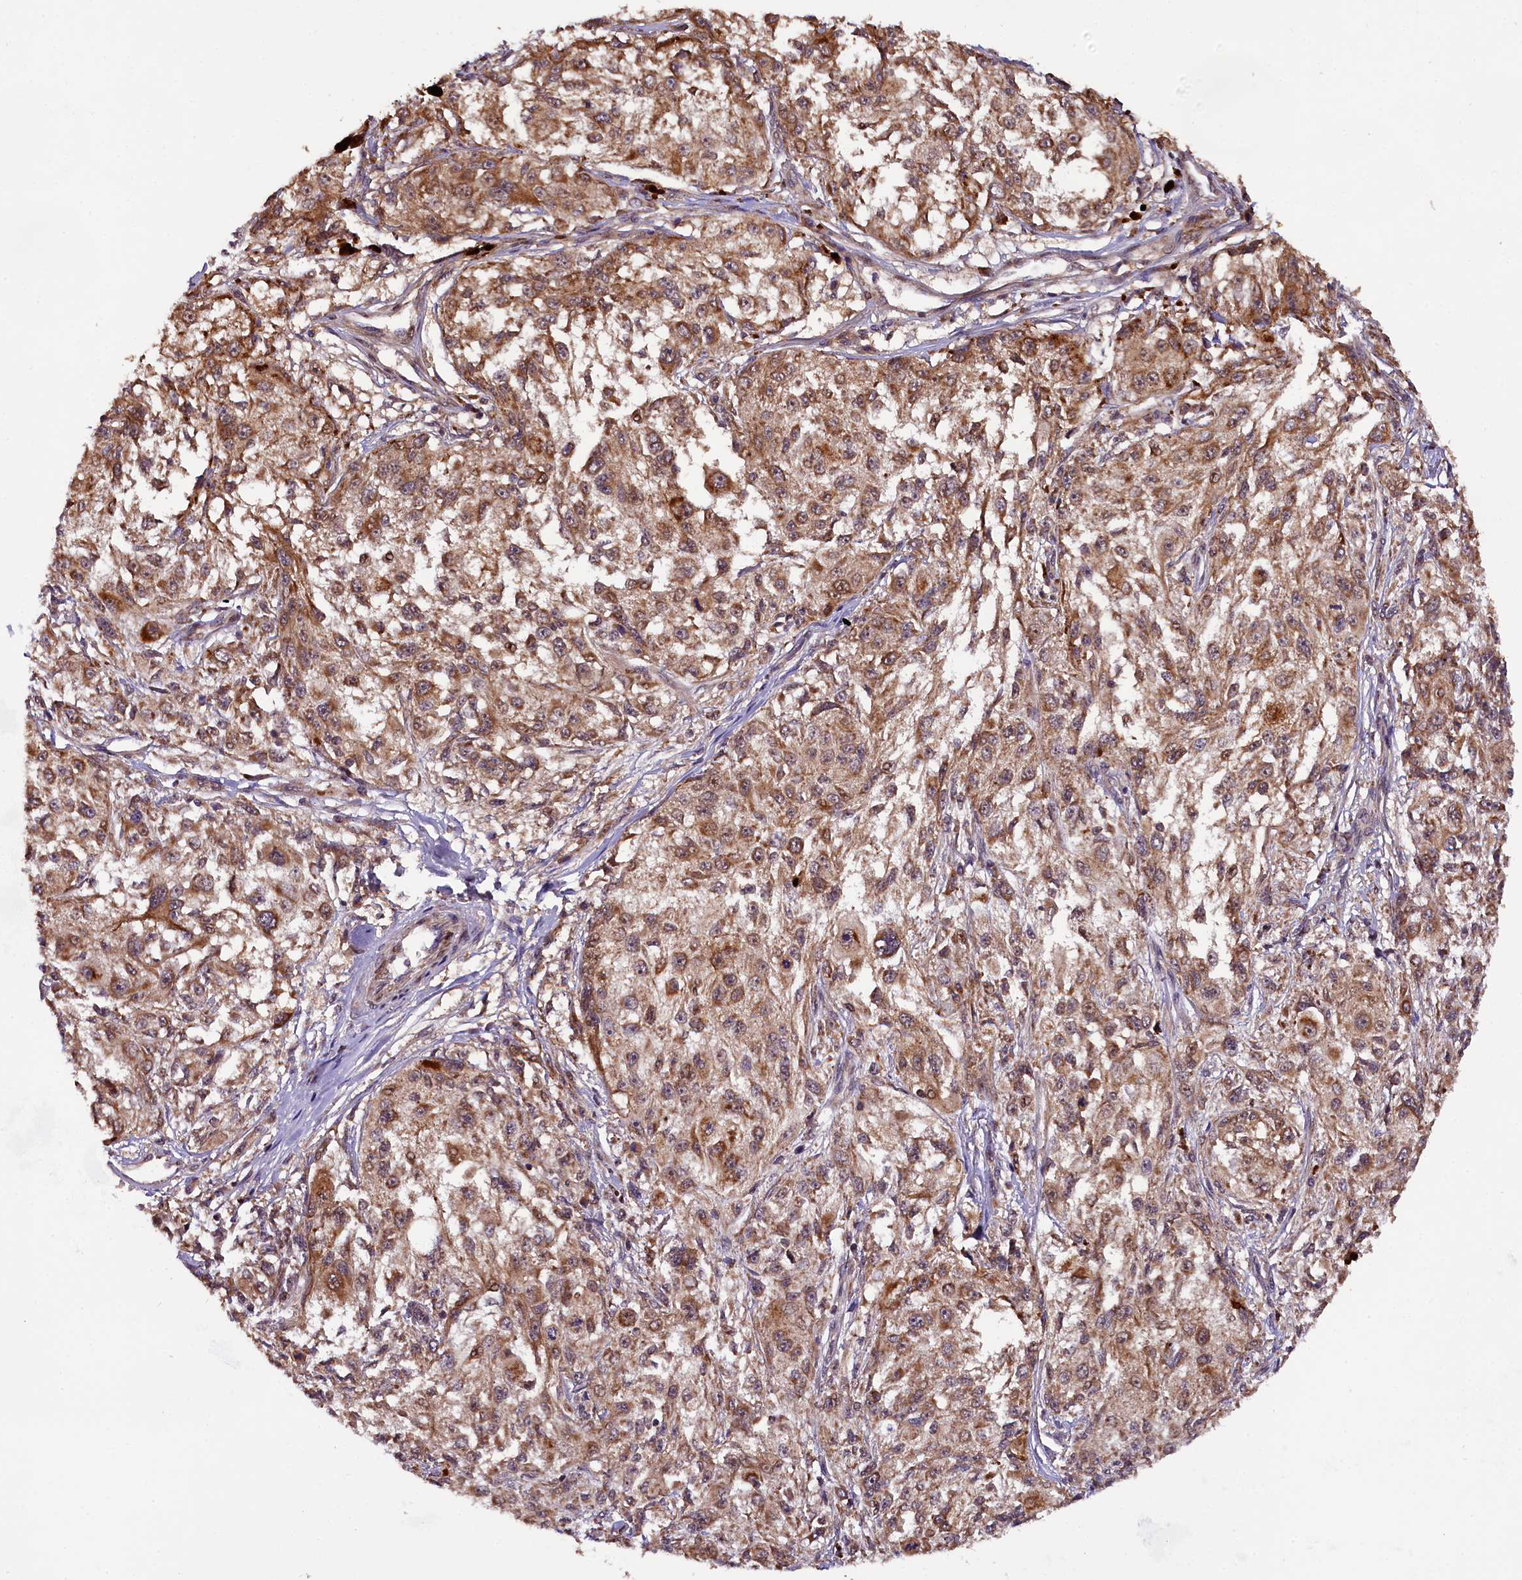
{"staining": {"intensity": "moderate", "quantity": ">75%", "location": "cytoplasmic/membranous"}, "tissue": "melanoma", "cell_type": "Tumor cells", "image_type": "cancer", "snomed": [{"axis": "morphology", "description": "Necrosis, NOS"}, {"axis": "morphology", "description": "Malignant melanoma, NOS"}, {"axis": "topography", "description": "Skin"}], "caption": "The immunohistochemical stain shows moderate cytoplasmic/membranous staining in tumor cells of melanoma tissue.", "gene": "DOHH", "patient": {"sex": "female", "age": 87}}